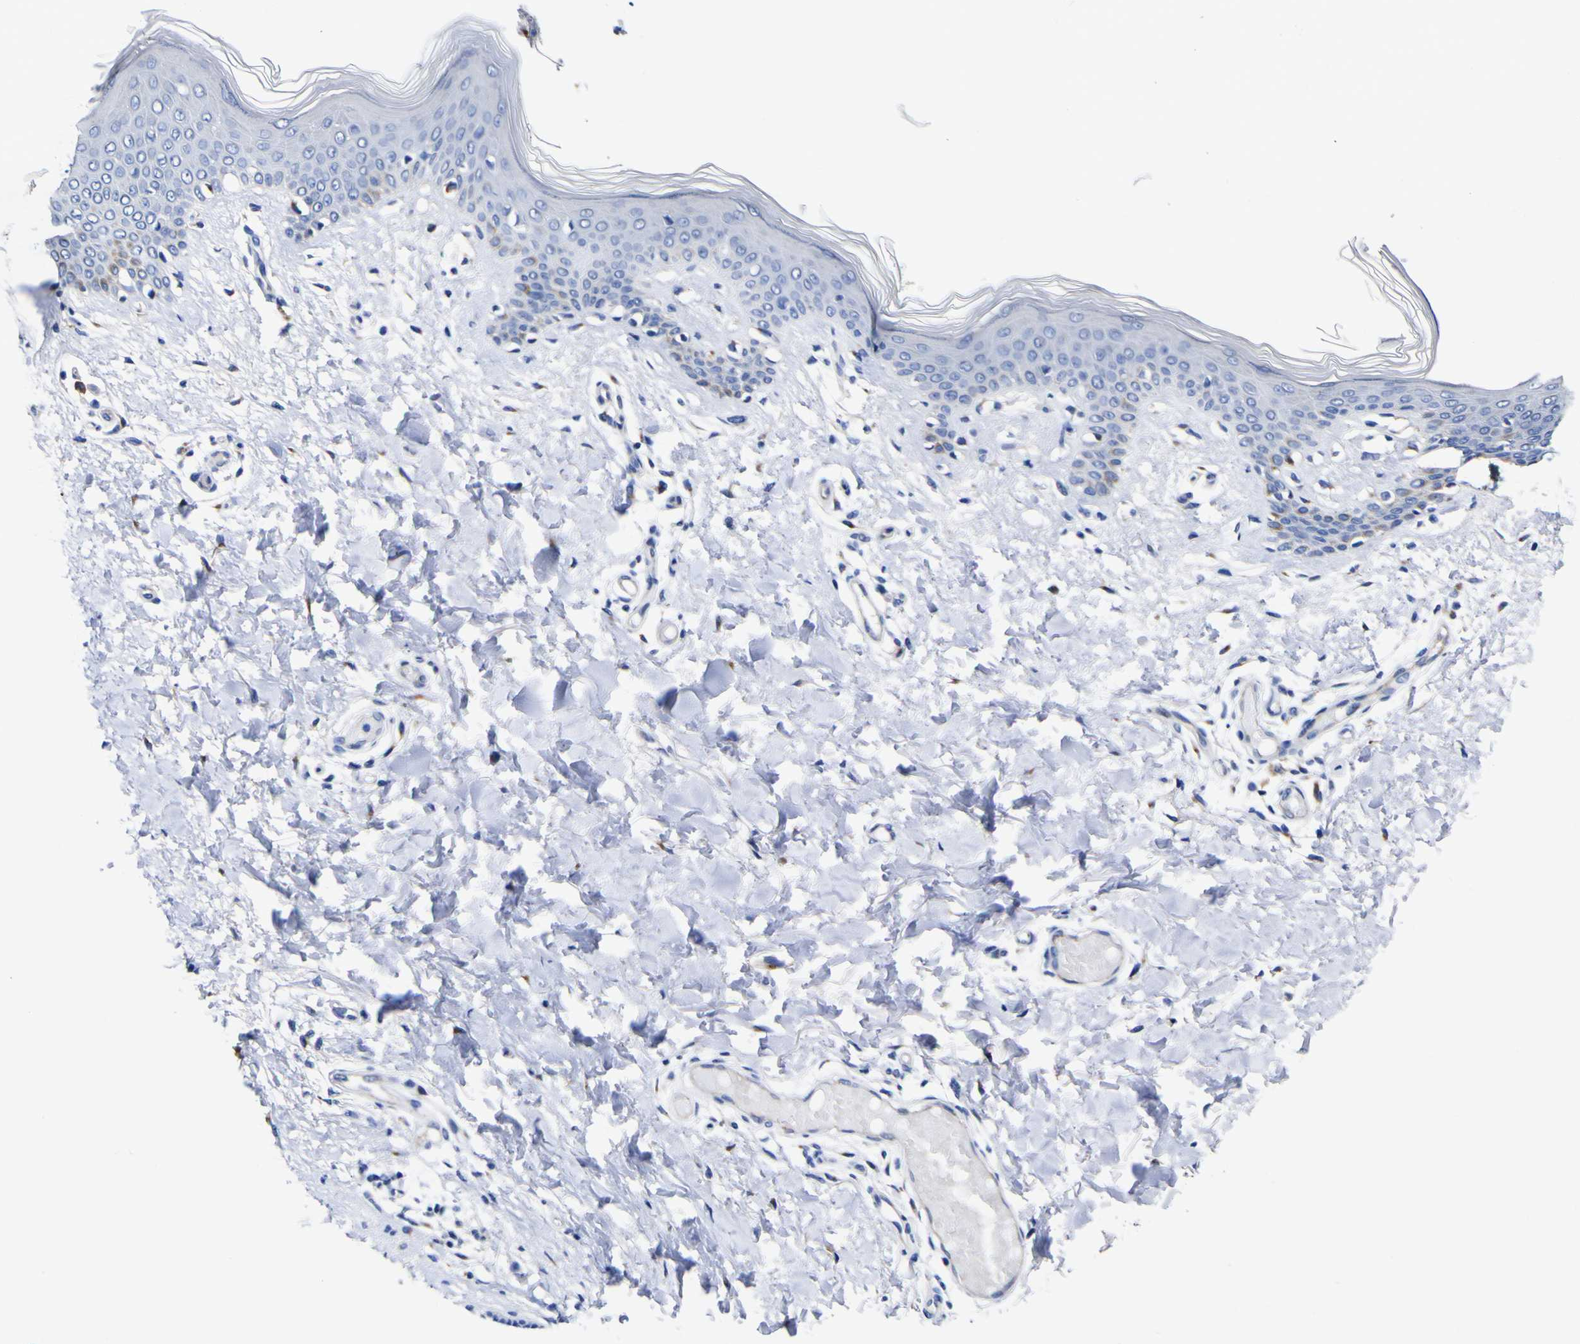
{"staining": {"intensity": "negative", "quantity": "none", "location": "none"}, "tissue": "skin", "cell_type": "Fibroblasts", "image_type": "normal", "snomed": [{"axis": "morphology", "description": "Normal tissue, NOS"}, {"axis": "topography", "description": "Skin"}], "caption": "Histopathology image shows no protein expression in fibroblasts of unremarkable skin. (DAB (3,3'-diaminobenzidine) IHC visualized using brightfield microscopy, high magnification).", "gene": "GOLM1", "patient": {"sex": "male", "age": 53}}